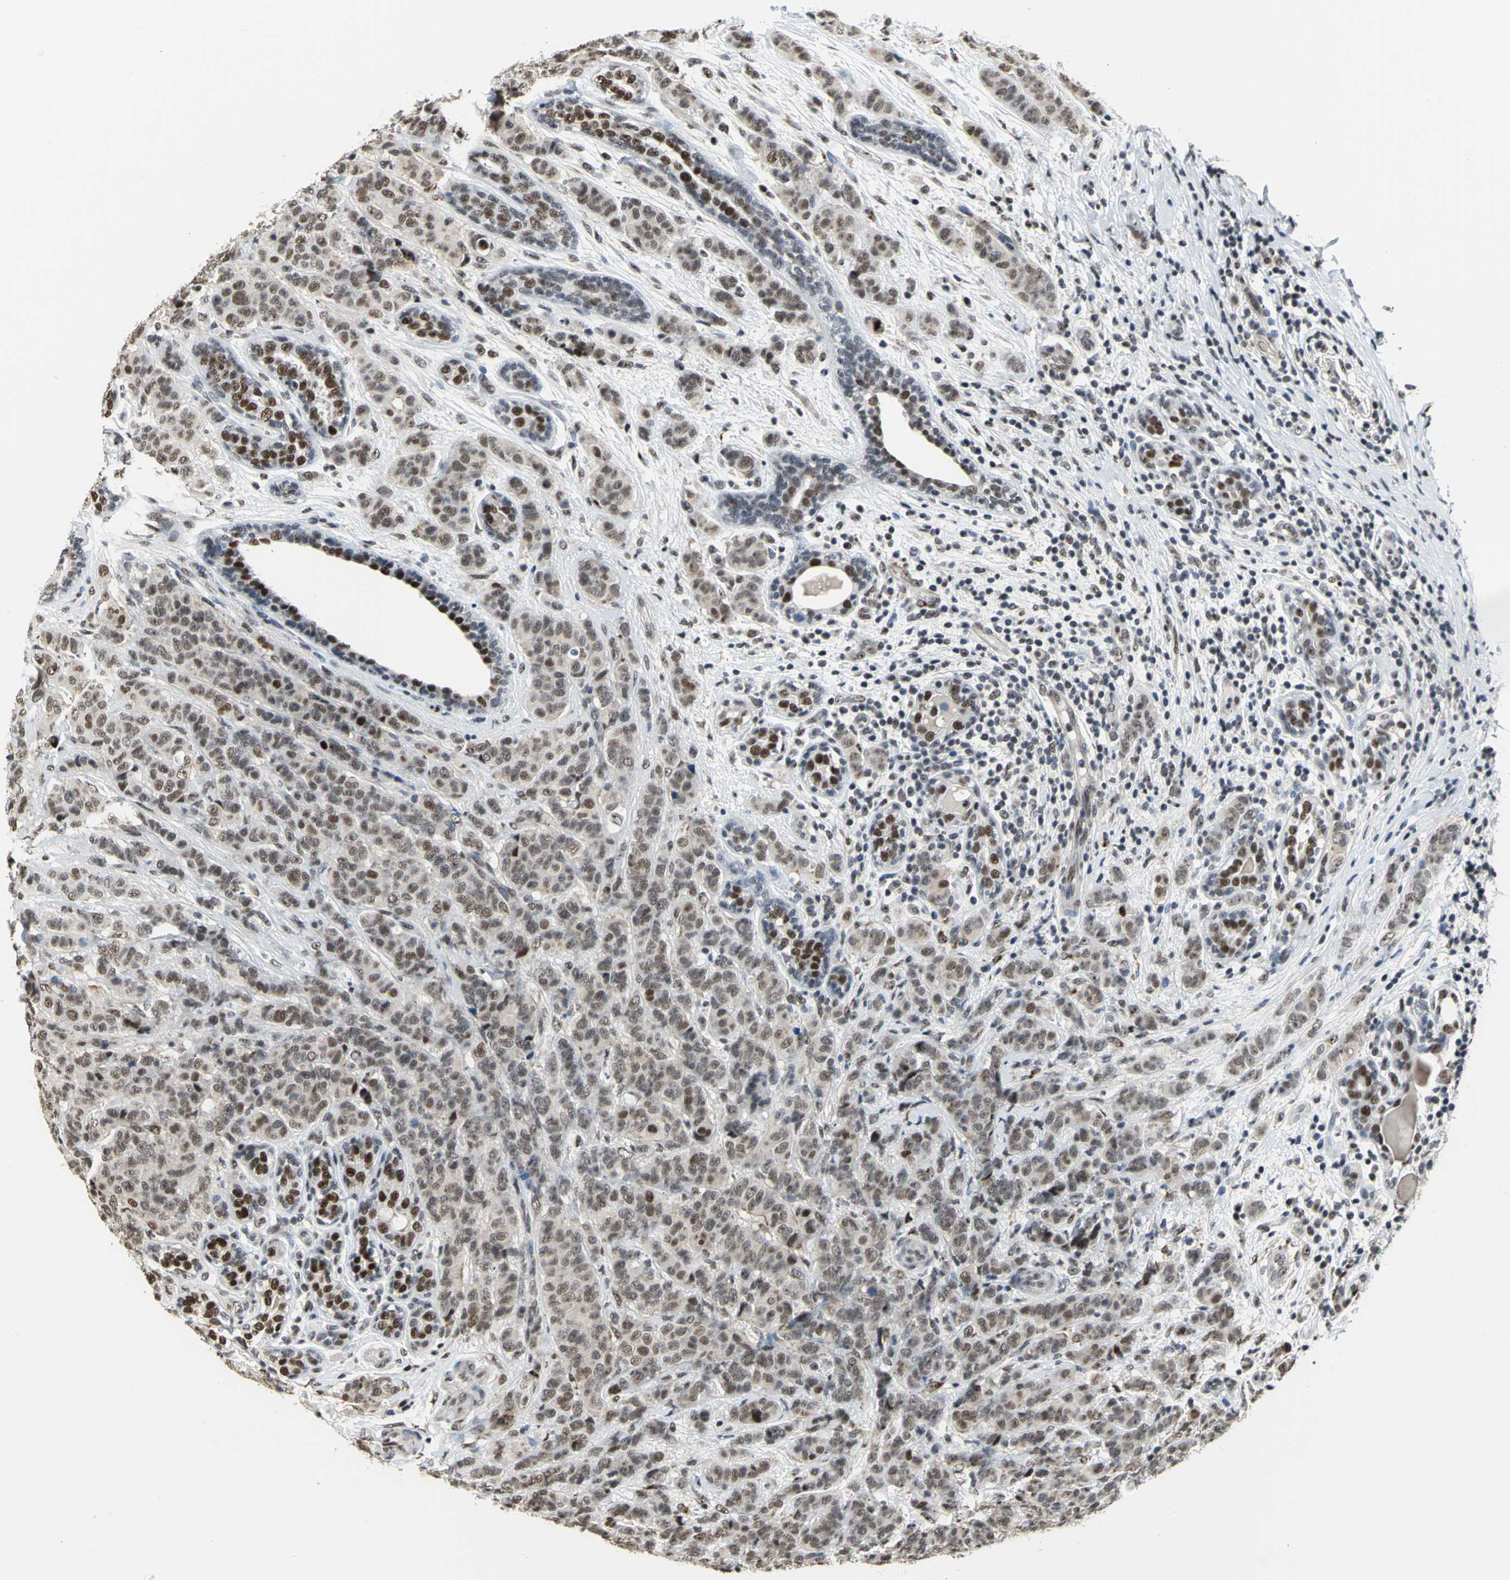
{"staining": {"intensity": "moderate", "quantity": ">75%", "location": "nuclear"}, "tissue": "breast cancer", "cell_type": "Tumor cells", "image_type": "cancer", "snomed": [{"axis": "morphology", "description": "Duct carcinoma"}, {"axis": "topography", "description": "Breast"}], "caption": "High-power microscopy captured an immunohistochemistry (IHC) micrograph of infiltrating ductal carcinoma (breast), revealing moderate nuclear staining in approximately >75% of tumor cells.", "gene": "CCDC88C", "patient": {"sex": "female", "age": 40}}